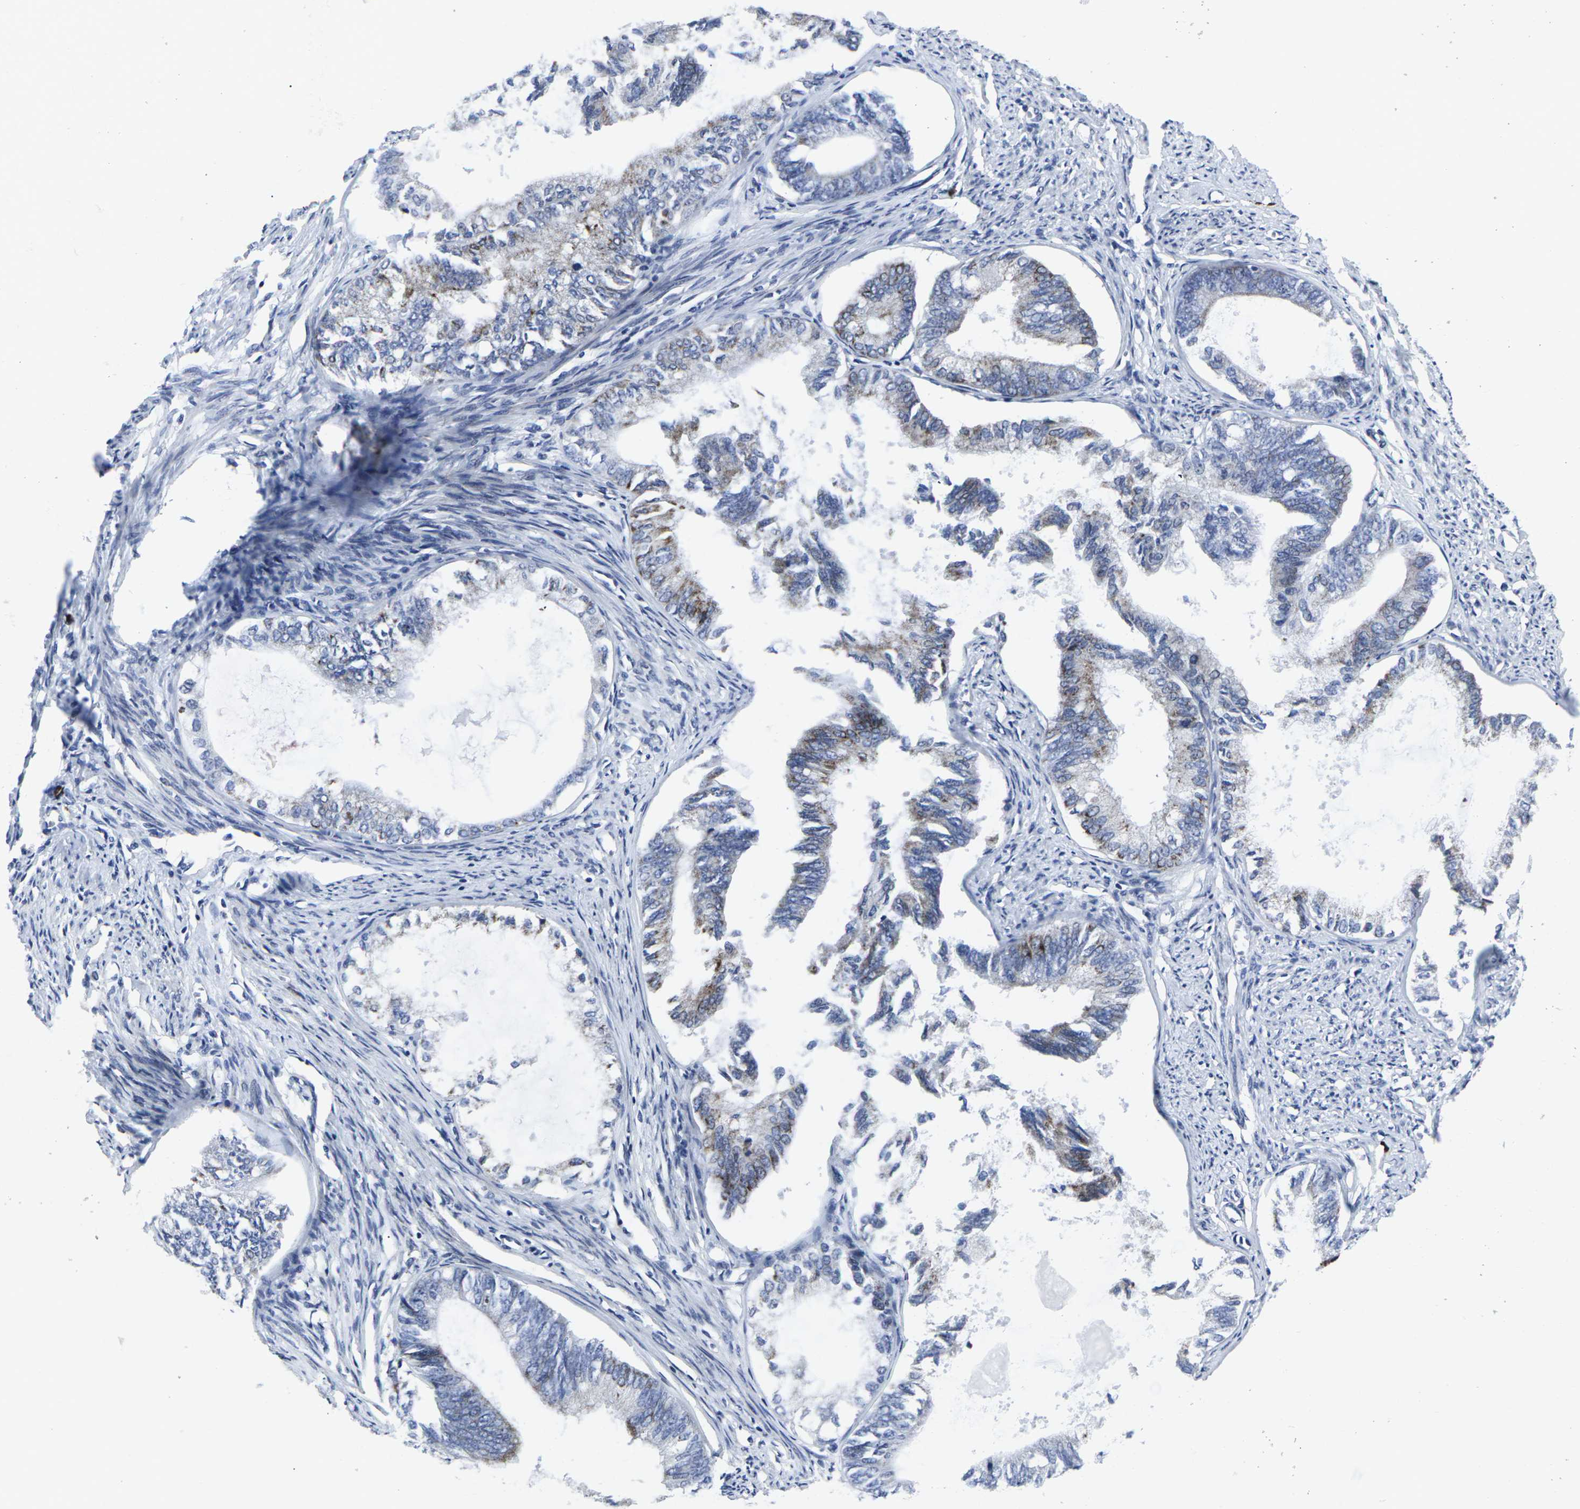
{"staining": {"intensity": "moderate", "quantity": "25%-75%", "location": "cytoplasmic/membranous"}, "tissue": "endometrial cancer", "cell_type": "Tumor cells", "image_type": "cancer", "snomed": [{"axis": "morphology", "description": "Adenocarcinoma, NOS"}, {"axis": "topography", "description": "Endometrium"}], "caption": "Immunohistochemistry micrograph of neoplastic tissue: human adenocarcinoma (endometrial) stained using immunohistochemistry exhibits medium levels of moderate protein expression localized specifically in the cytoplasmic/membranous of tumor cells, appearing as a cytoplasmic/membranous brown color.", "gene": "RPN1", "patient": {"sex": "female", "age": 86}}